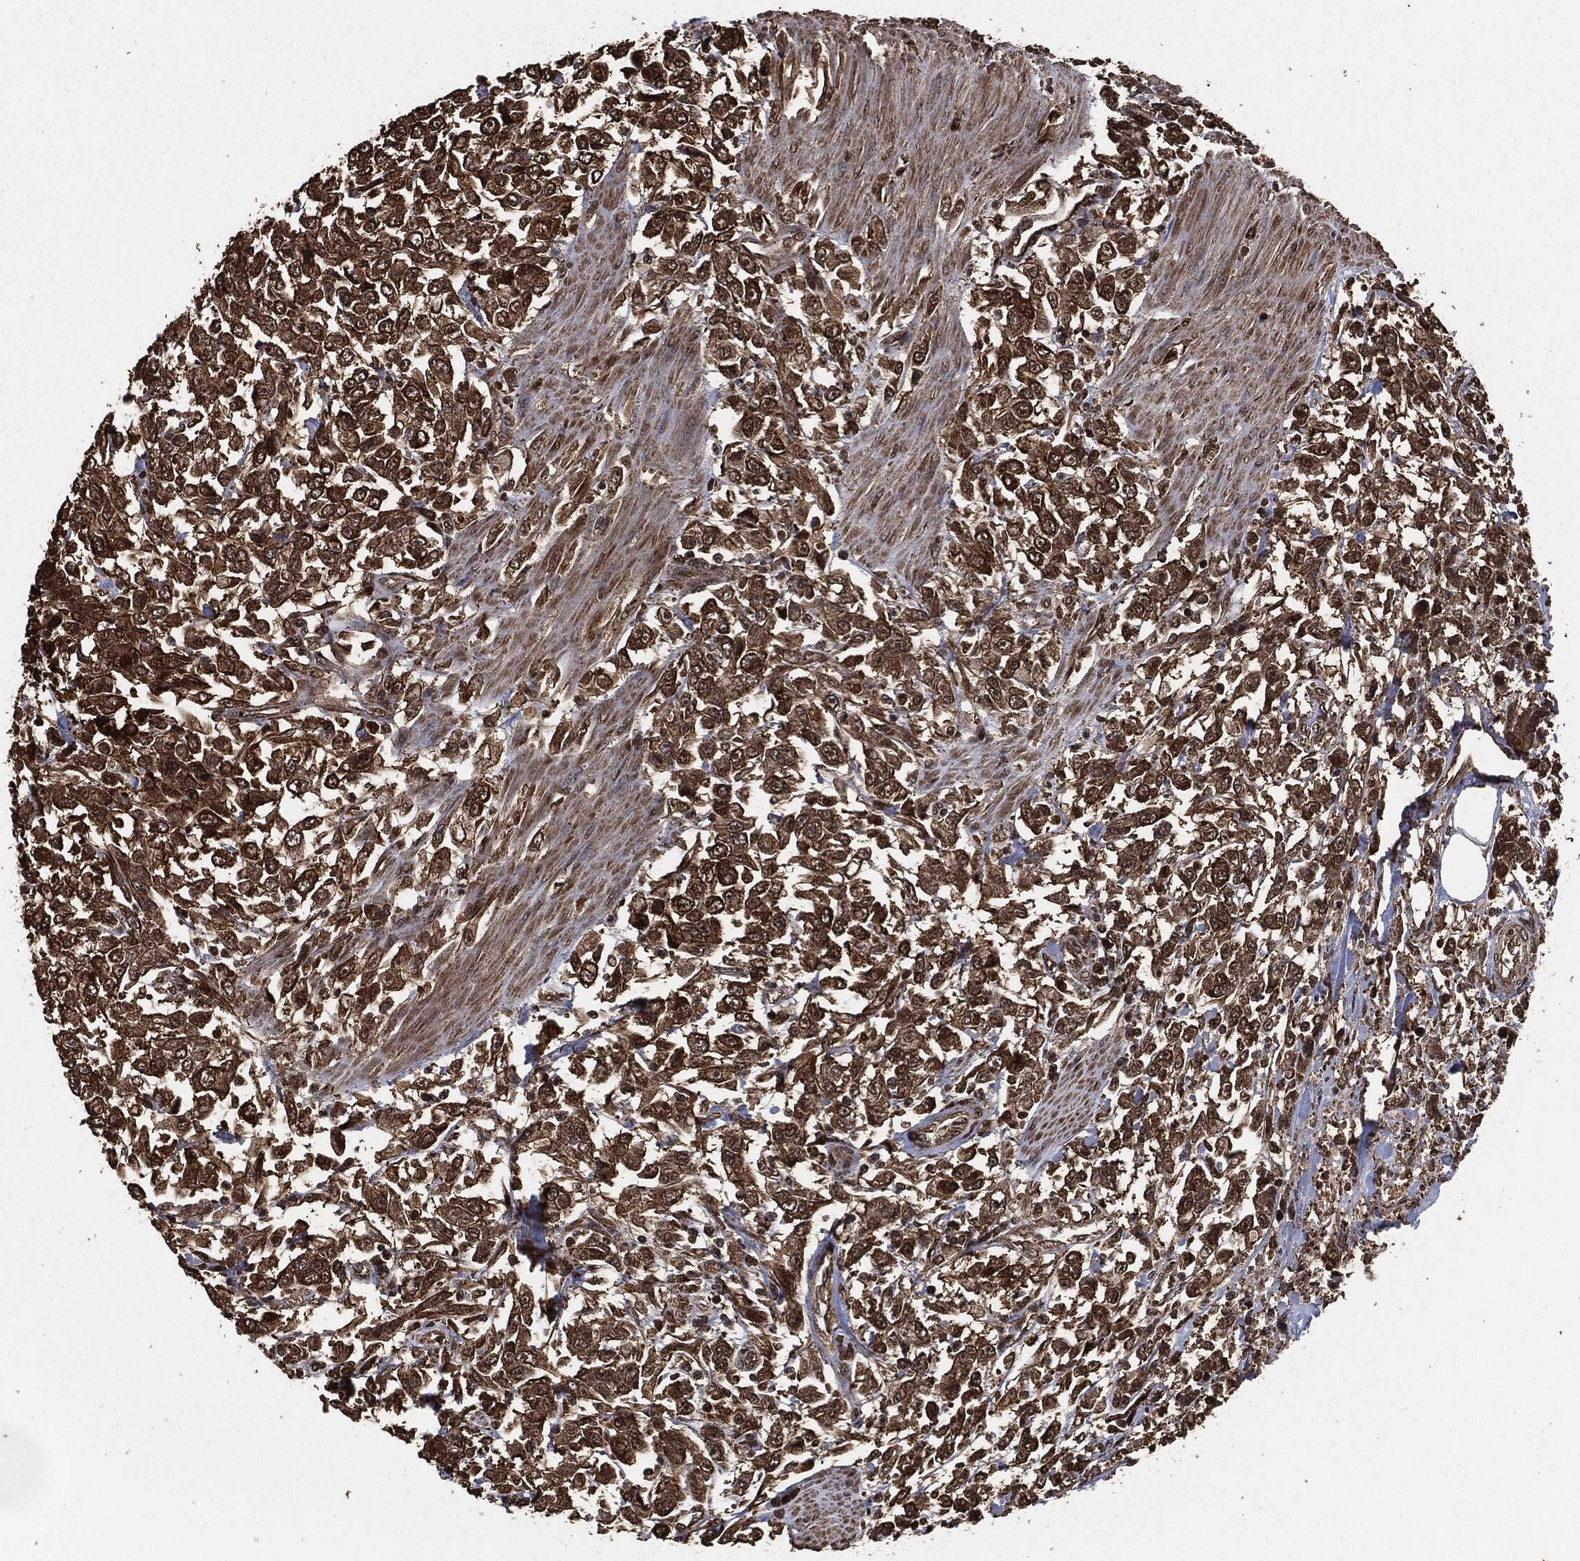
{"staining": {"intensity": "strong", "quantity": "25%-75%", "location": "cytoplasmic/membranous"}, "tissue": "urothelial cancer", "cell_type": "Tumor cells", "image_type": "cancer", "snomed": [{"axis": "morphology", "description": "Urothelial carcinoma, High grade"}, {"axis": "topography", "description": "Urinary bladder"}], "caption": "Protein expression analysis of human urothelial cancer reveals strong cytoplasmic/membranous expression in approximately 25%-75% of tumor cells.", "gene": "EGFR", "patient": {"sex": "male", "age": 46}}